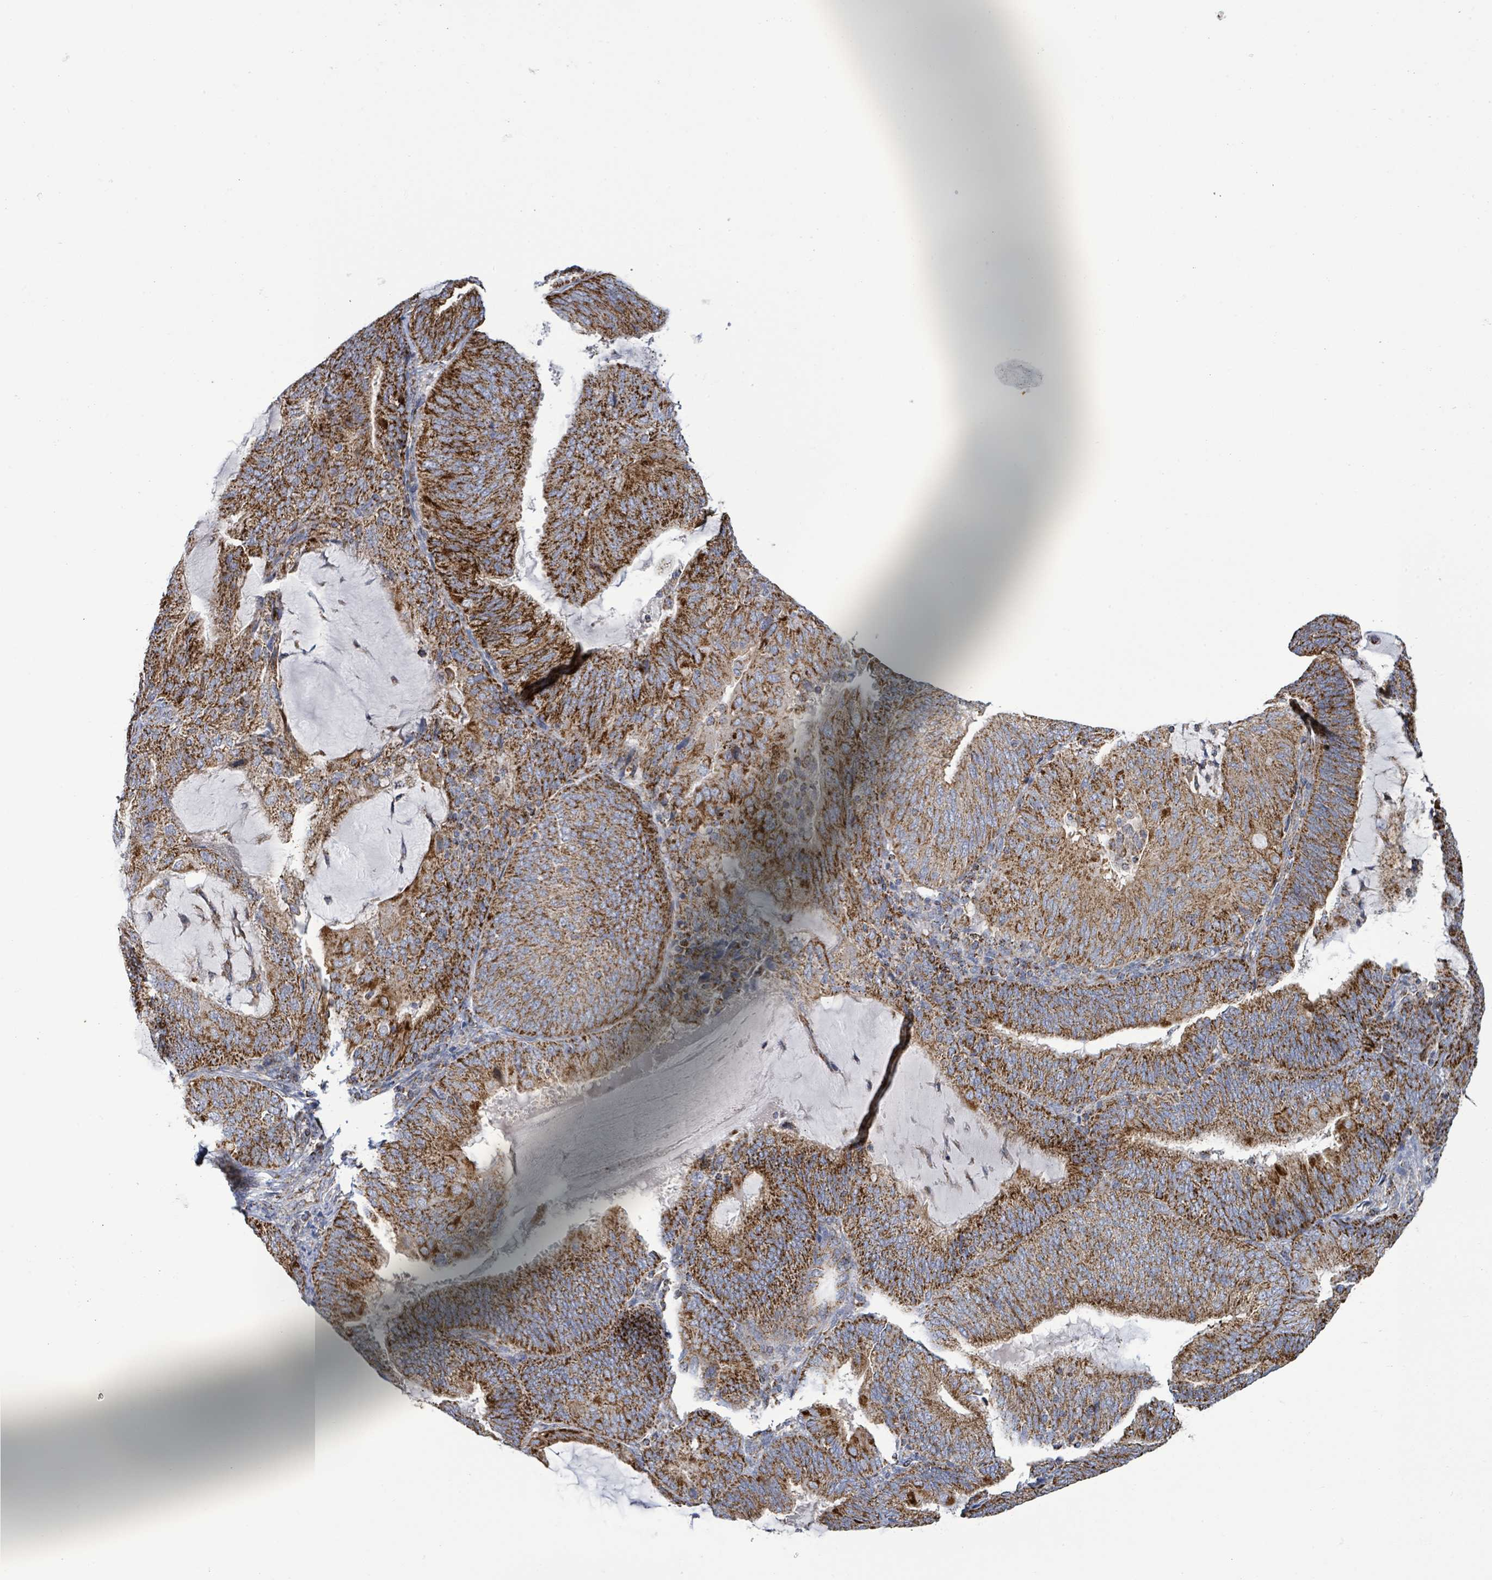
{"staining": {"intensity": "strong", "quantity": ">75%", "location": "cytoplasmic/membranous"}, "tissue": "endometrial cancer", "cell_type": "Tumor cells", "image_type": "cancer", "snomed": [{"axis": "morphology", "description": "Adenocarcinoma, NOS"}, {"axis": "topography", "description": "Endometrium"}], "caption": "This histopathology image shows immunohistochemistry (IHC) staining of endometrial cancer (adenocarcinoma), with high strong cytoplasmic/membranous positivity in approximately >75% of tumor cells.", "gene": "SUCLG2", "patient": {"sex": "female", "age": 81}}